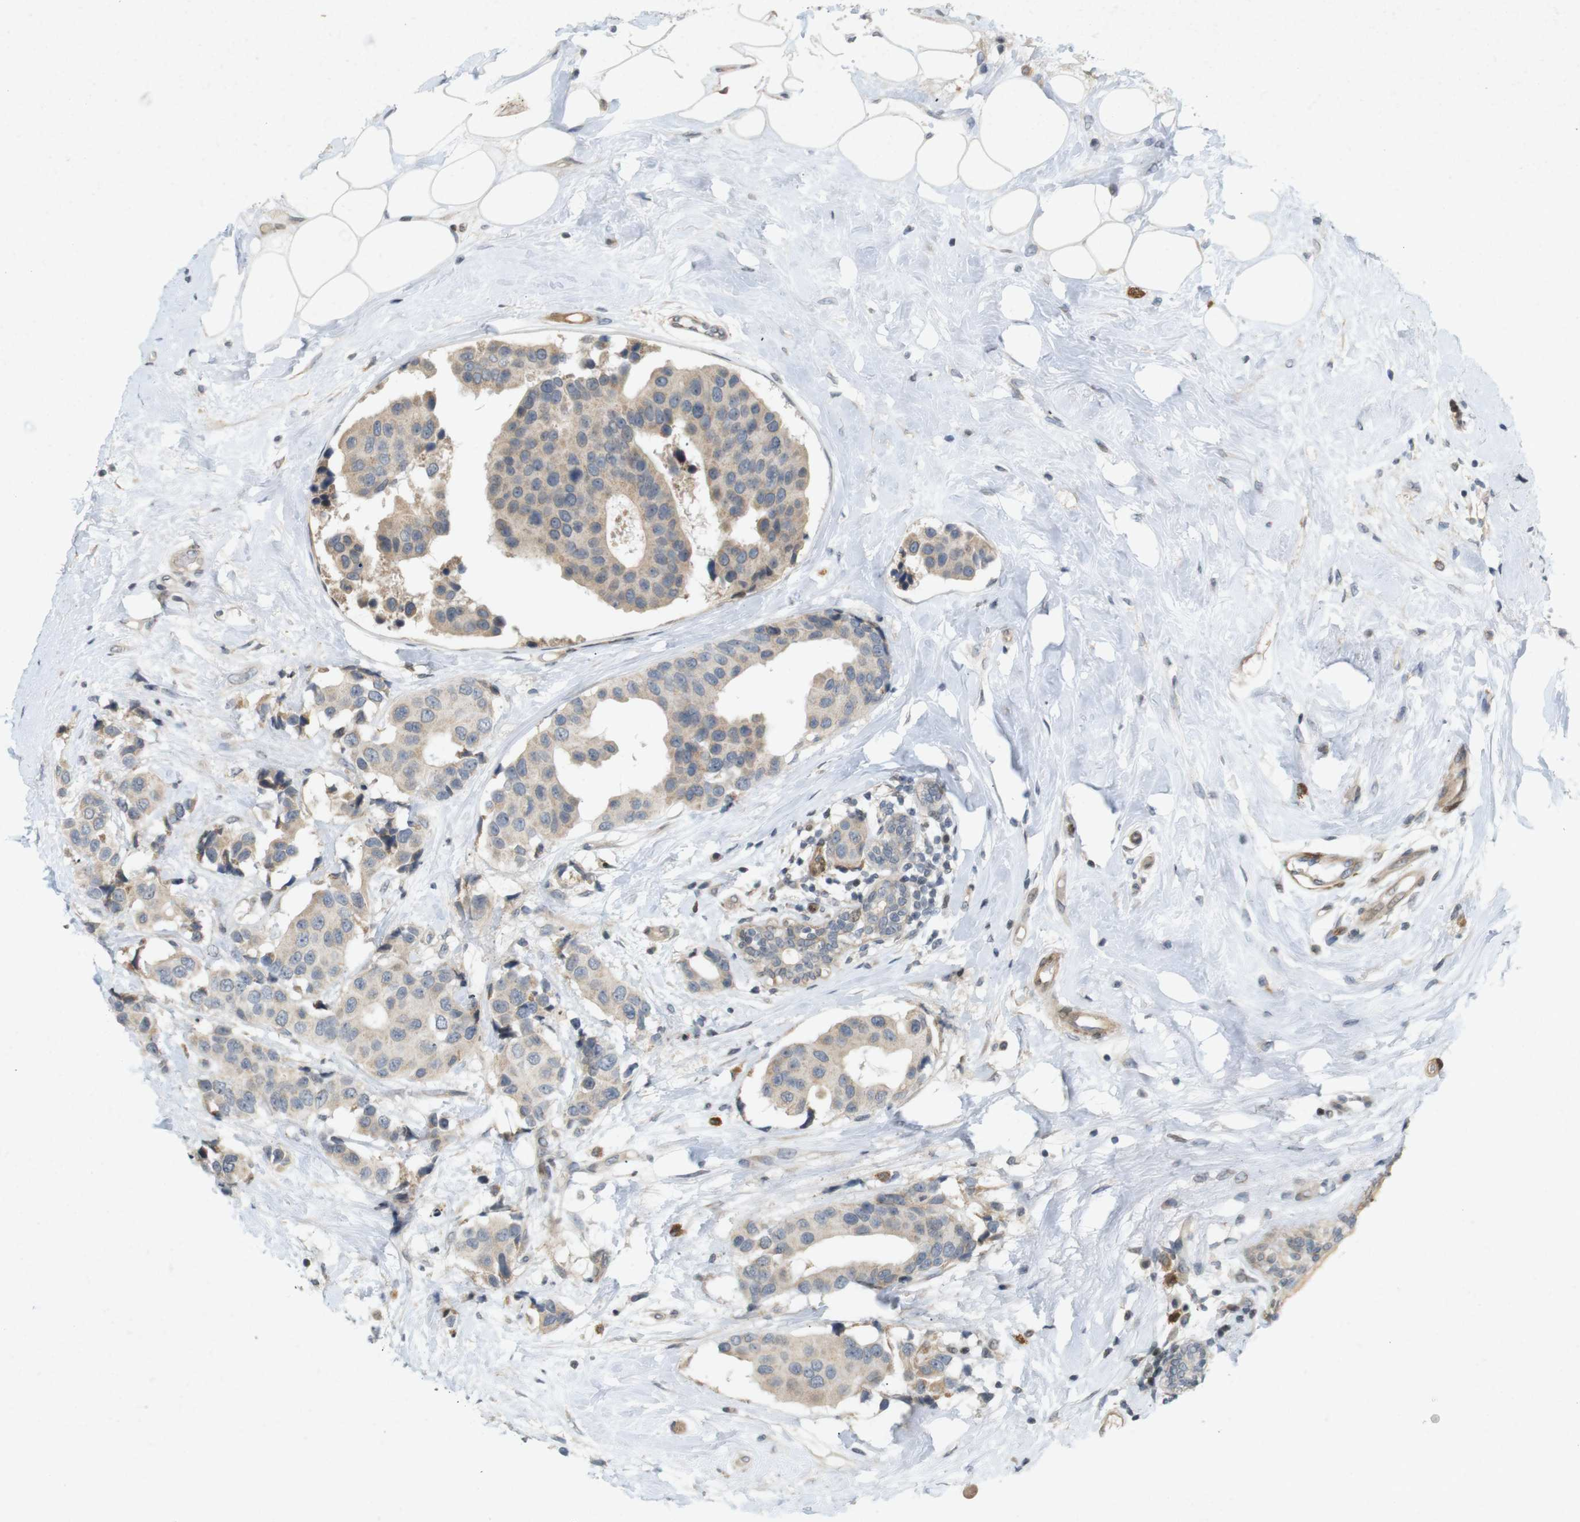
{"staining": {"intensity": "weak", "quantity": ">75%", "location": "nuclear"}, "tissue": "breast cancer", "cell_type": "Tumor cells", "image_type": "cancer", "snomed": [{"axis": "morphology", "description": "Normal tissue, NOS"}, {"axis": "morphology", "description": "Duct carcinoma"}, {"axis": "topography", "description": "Breast"}], "caption": "The photomicrograph demonstrates immunohistochemical staining of breast intraductal carcinoma. There is weak nuclear expression is identified in approximately >75% of tumor cells.", "gene": "PPP1R14A", "patient": {"sex": "female", "age": 39}}